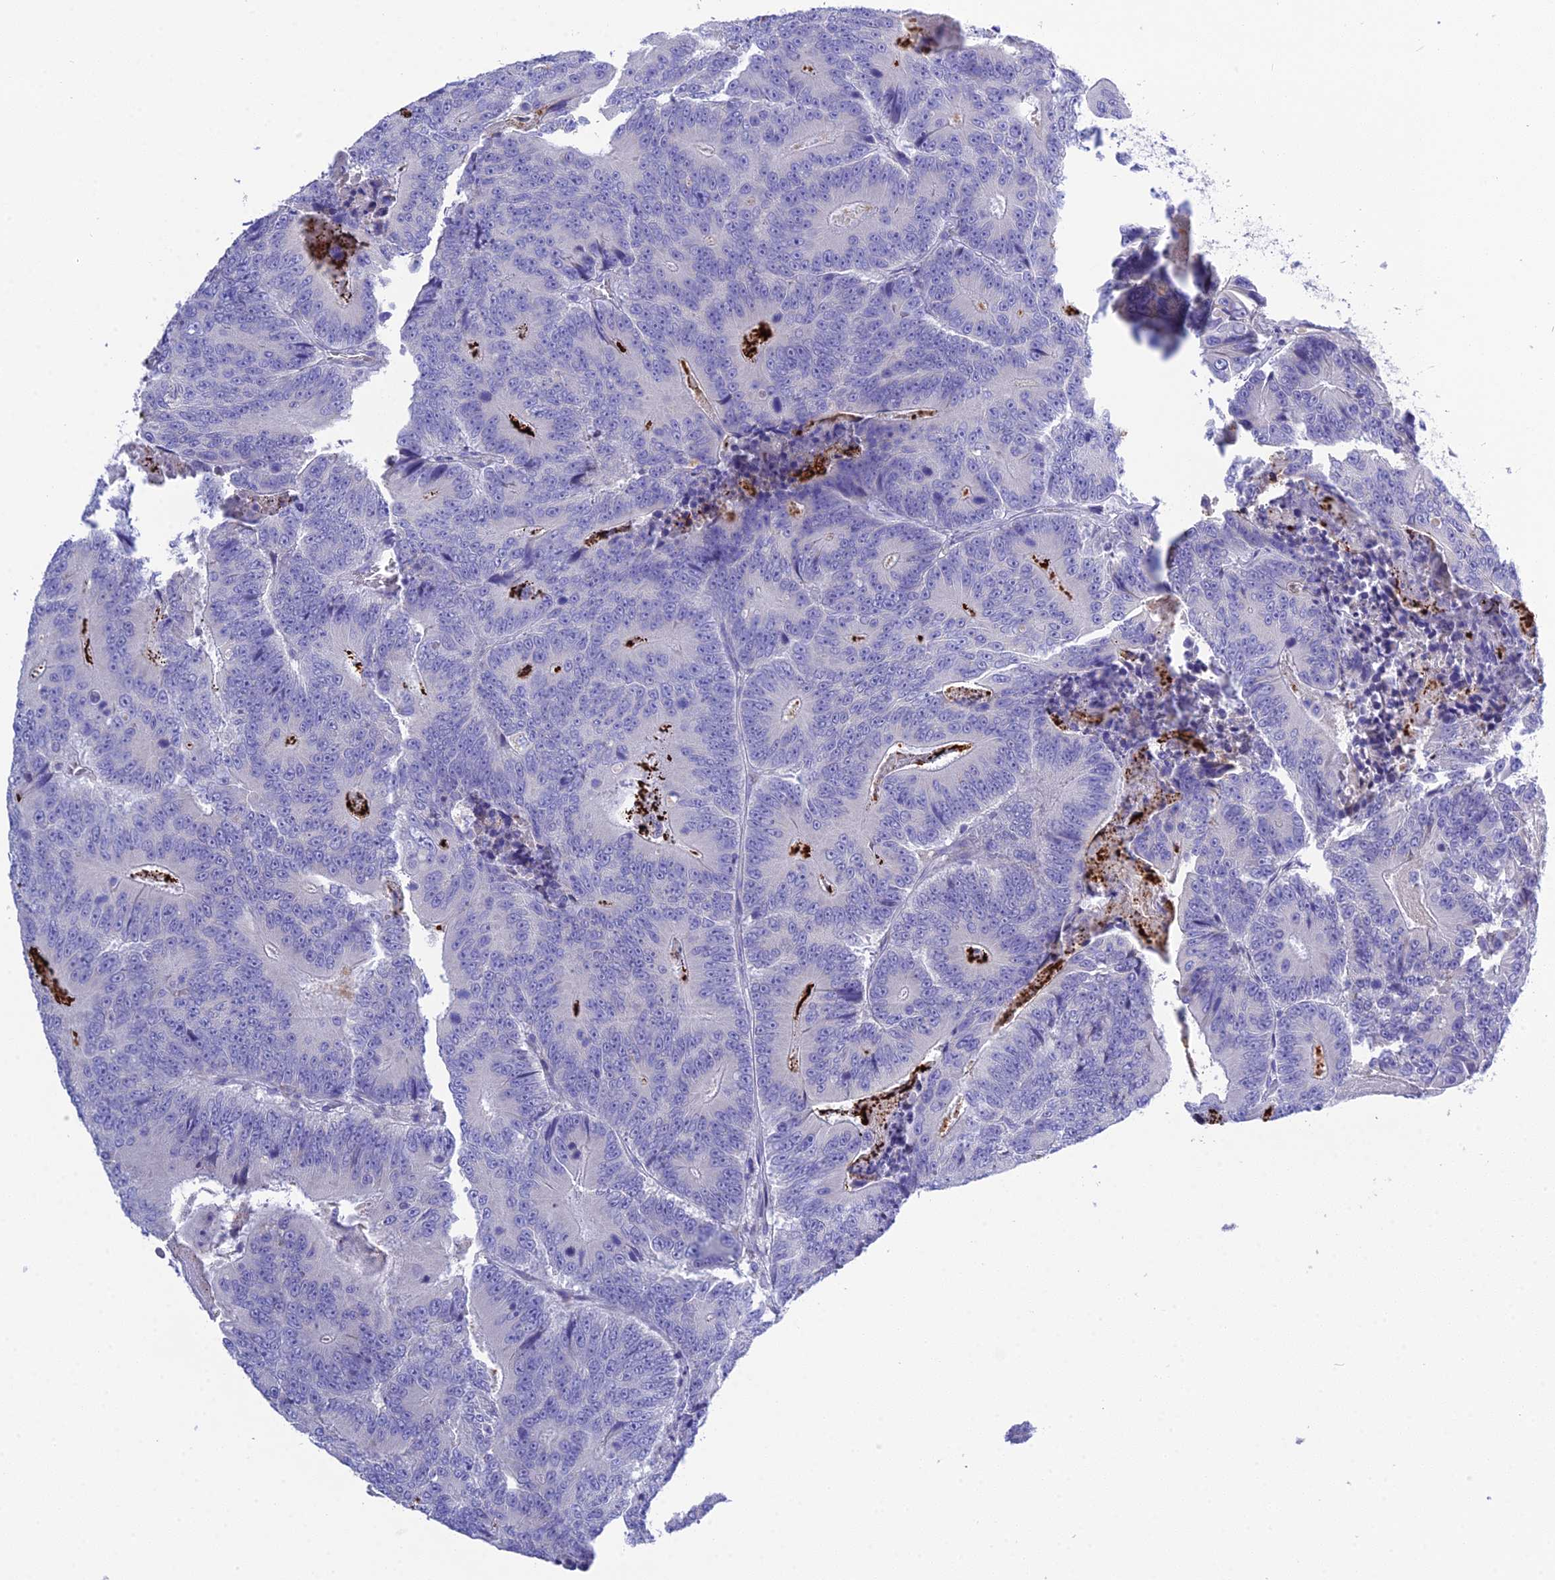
{"staining": {"intensity": "negative", "quantity": "none", "location": "none"}, "tissue": "colorectal cancer", "cell_type": "Tumor cells", "image_type": "cancer", "snomed": [{"axis": "morphology", "description": "Adenocarcinoma, NOS"}, {"axis": "topography", "description": "Colon"}], "caption": "Tumor cells show no significant positivity in colorectal adenocarcinoma.", "gene": "KIAA0408", "patient": {"sex": "male", "age": 83}}